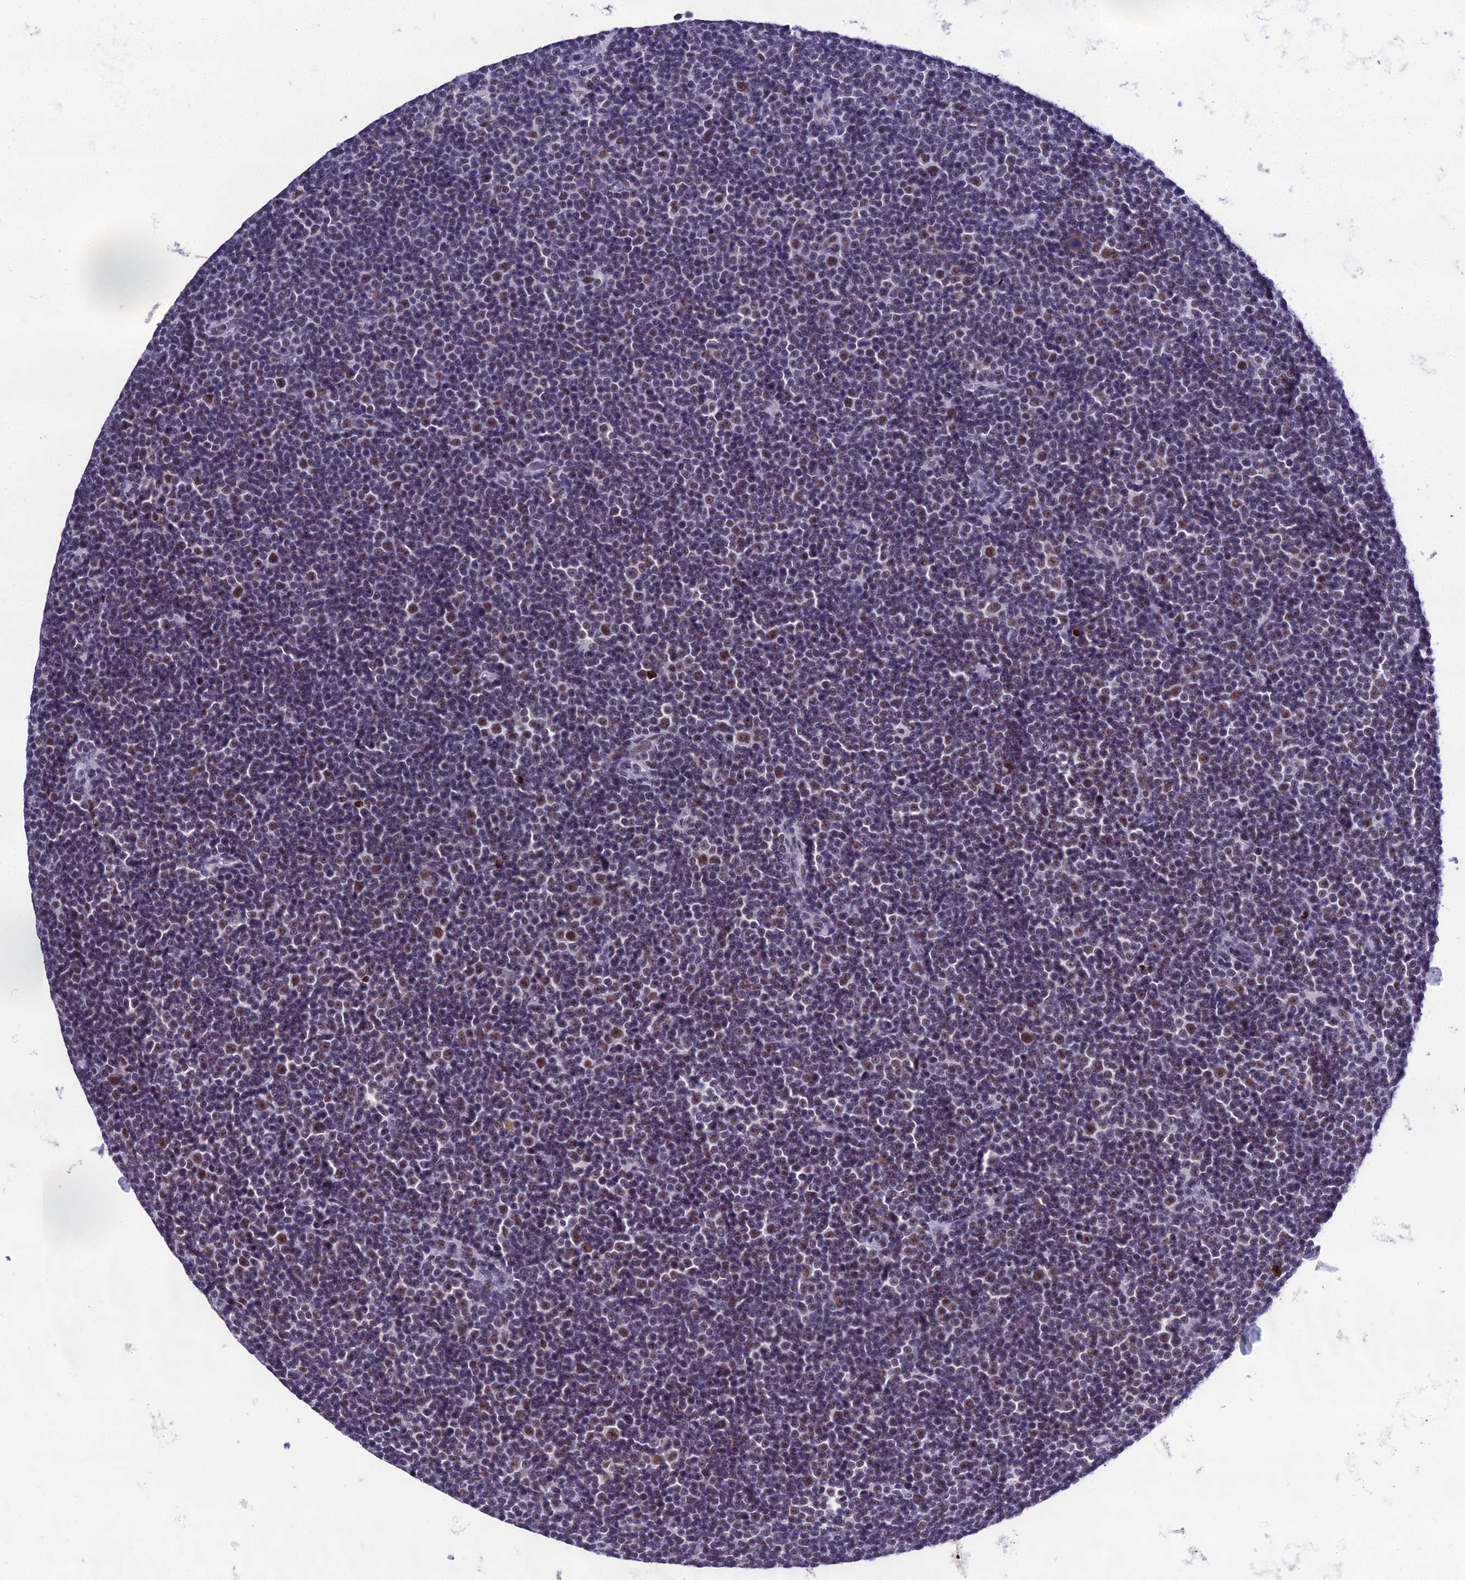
{"staining": {"intensity": "moderate", "quantity": "<25%", "location": "nuclear"}, "tissue": "lymphoma", "cell_type": "Tumor cells", "image_type": "cancer", "snomed": [{"axis": "morphology", "description": "Malignant lymphoma, non-Hodgkin's type, Low grade"}, {"axis": "topography", "description": "Lymph node"}], "caption": "Malignant lymphoma, non-Hodgkin's type (low-grade) was stained to show a protein in brown. There is low levels of moderate nuclear positivity in approximately <25% of tumor cells.", "gene": "PPP4R2", "patient": {"sex": "female", "age": 67}}